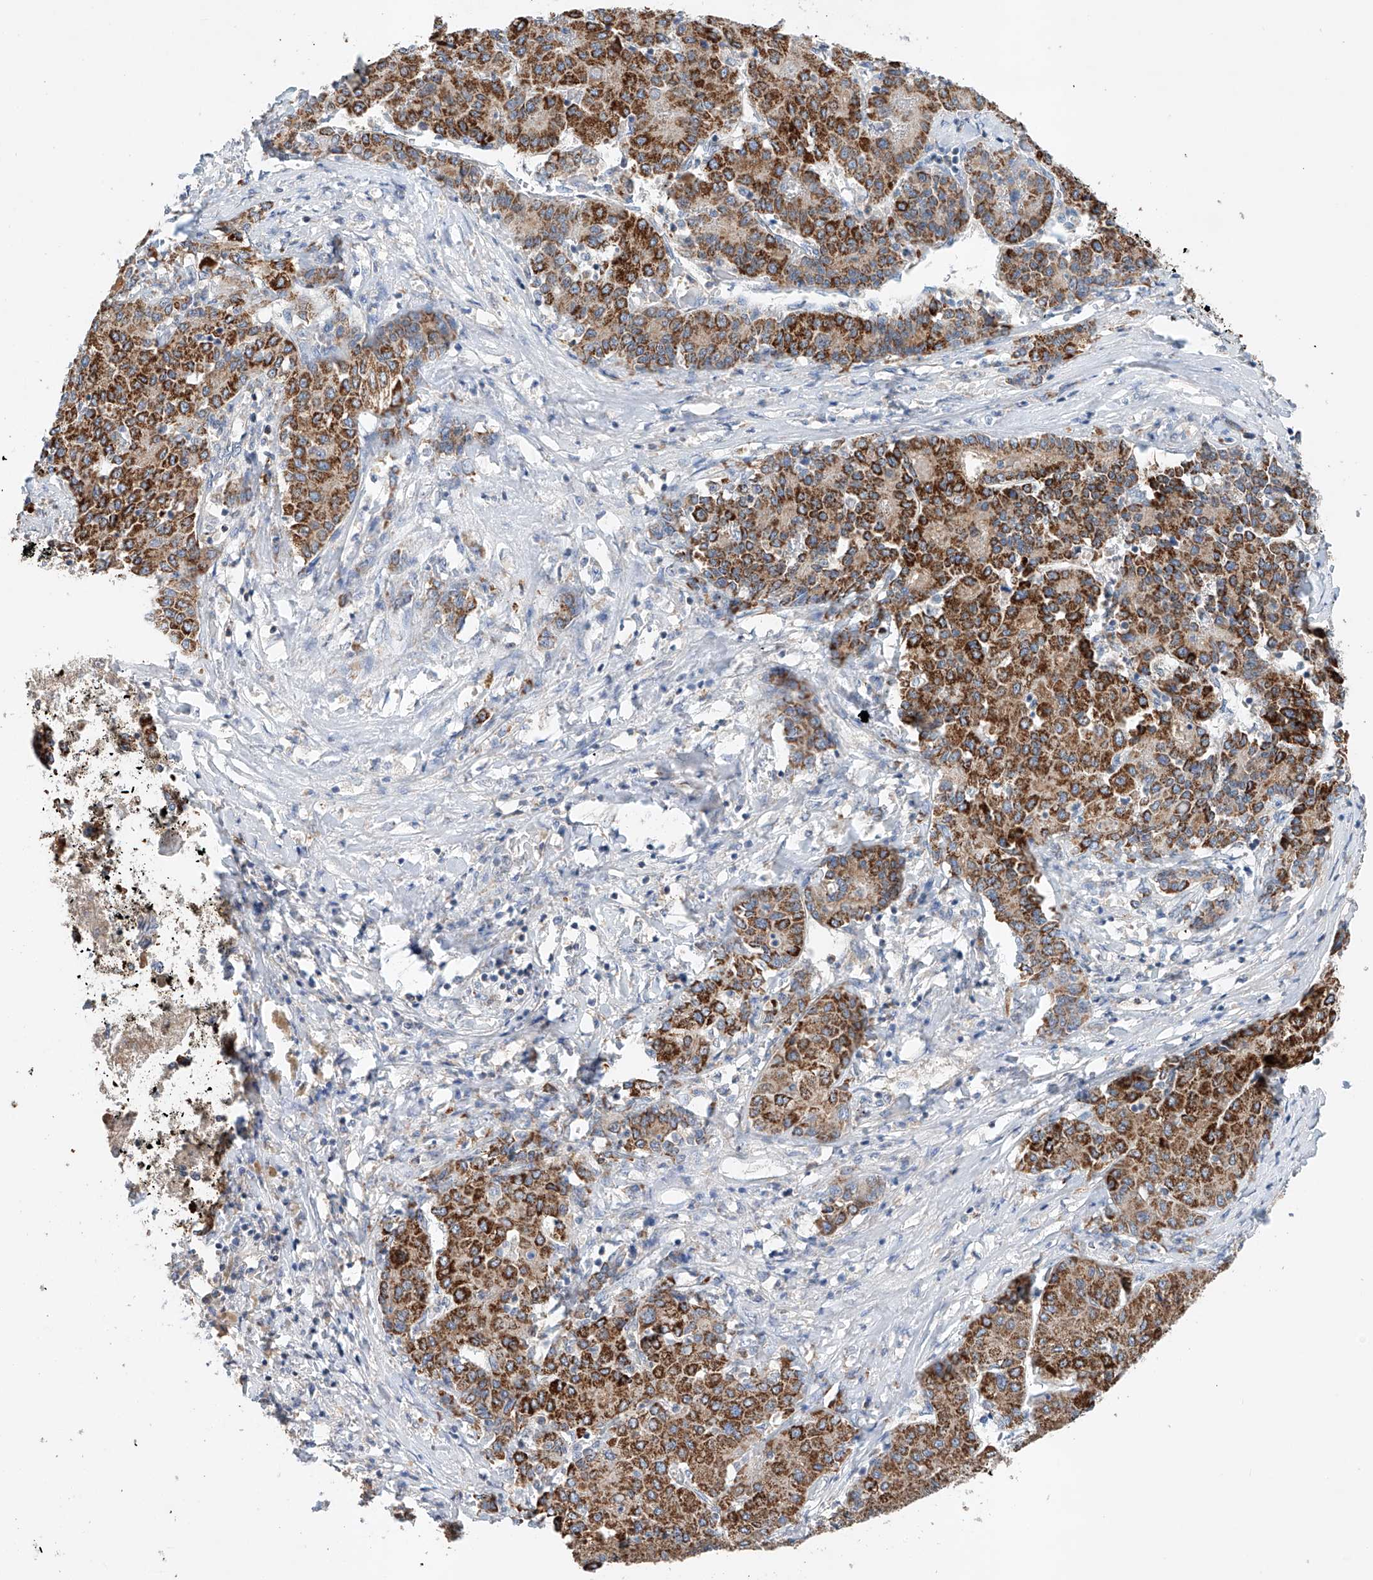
{"staining": {"intensity": "strong", "quantity": ">75%", "location": "cytoplasmic/membranous"}, "tissue": "liver cancer", "cell_type": "Tumor cells", "image_type": "cancer", "snomed": [{"axis": "morphology", "description": "Carcinoma, Hepatocellular, NOS"}, {"axis": "topography", "description": "Liver"}], "caption": "A micrograph of liver cancer (hepatocellular carcinoma) stained for a protein demonstrates strong cytoplasmic/membranous brown staining in tumor cells.", "gene": "GPC4", "patient": {"sex": "male", "age": 65}}